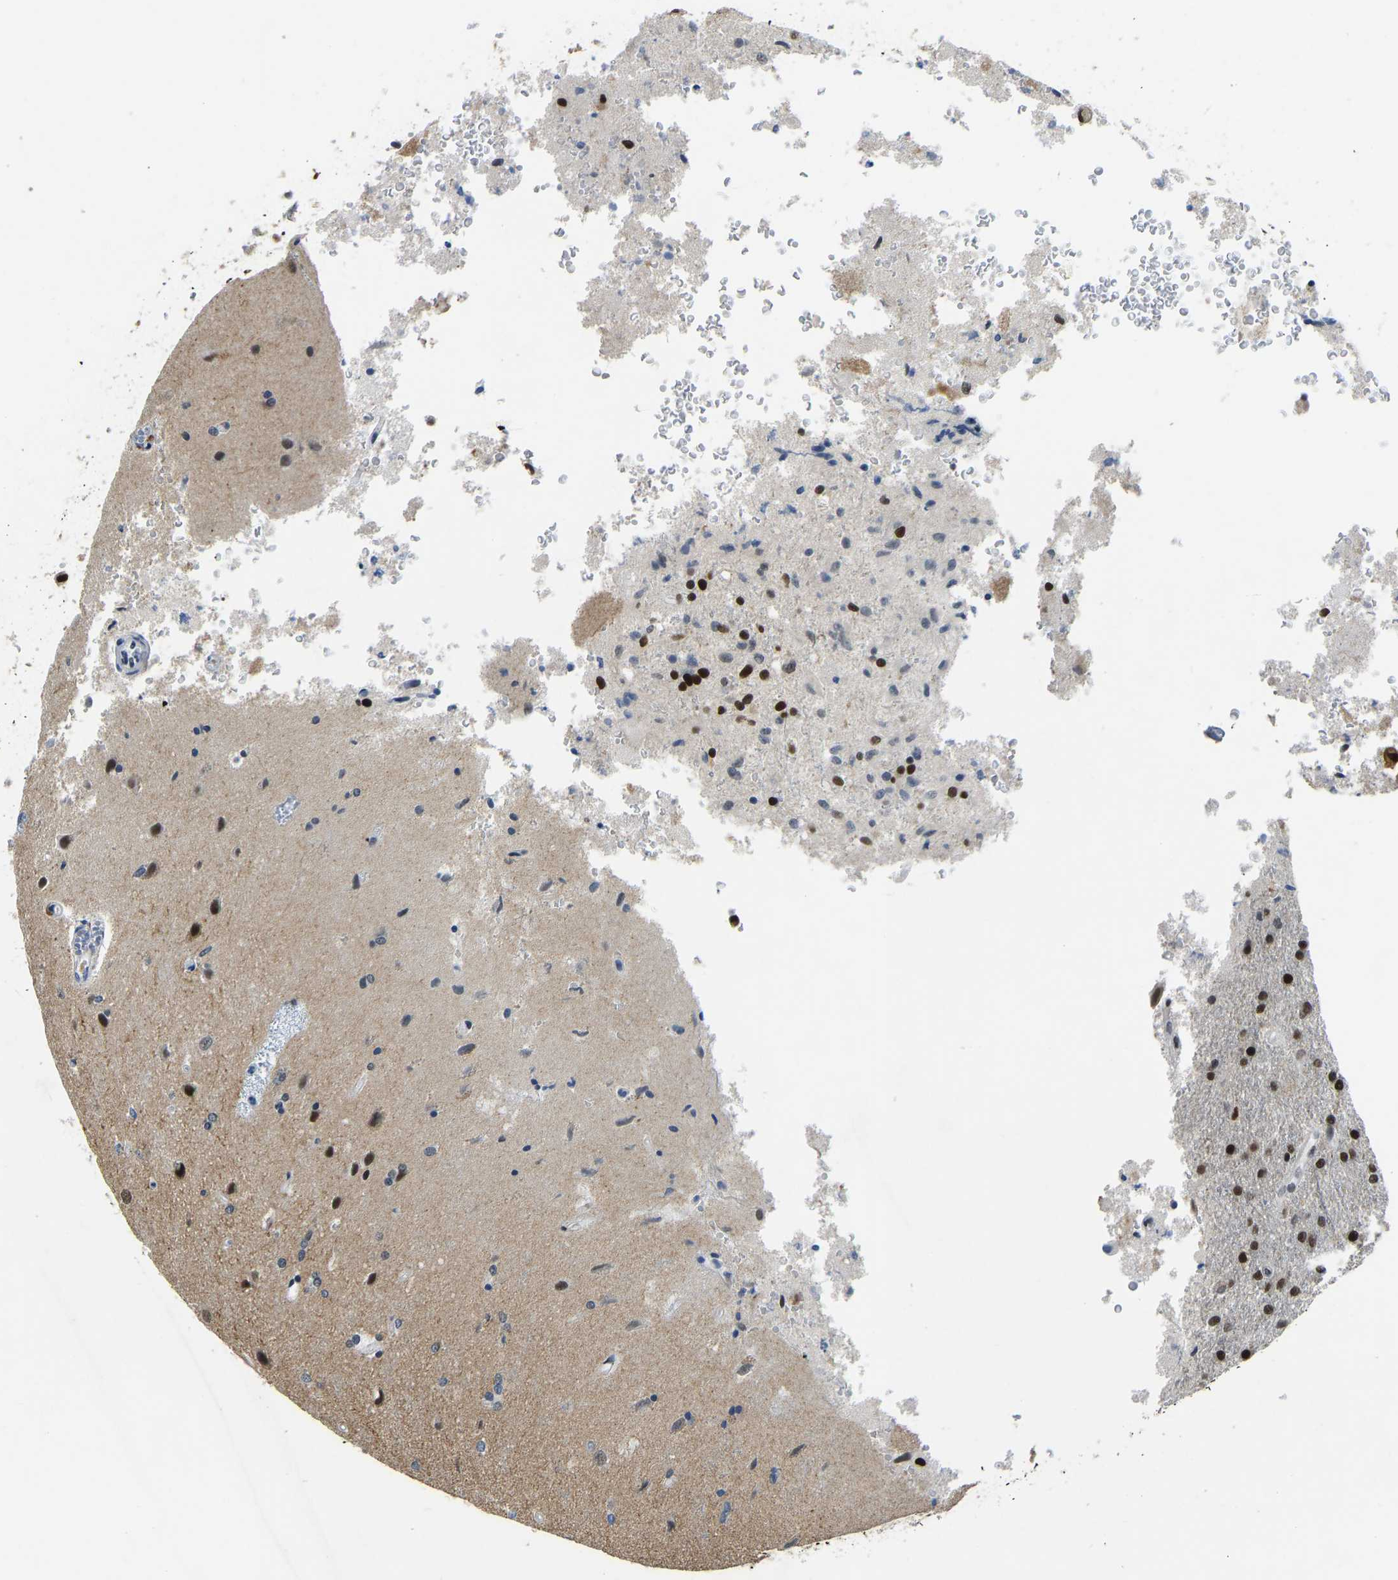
{"staining": {"intensity": "strong", "quantity": ">75%", "location": "nuclear"}, "tissue": "glioma", "cell_type": "Tumor cells", "image_type": "cancer", "snomed": [{"axis": "morphology", "description": "Normal tissue, NOS"}, {"axis": "morphology", "description": "Glioma, malignant, High grade"}, {"axis": "topography", "description": "Cerebral cortex"}], "caption": "Brown immunohistochemical staining in human glioma shows strong nuclear staining in about >75% of tumor cells. (brown staining indicates protein expression, while blue staining denotes nuclei).", "gene": "FOXK1", "patient": {"sex": "male", "age": 77}}